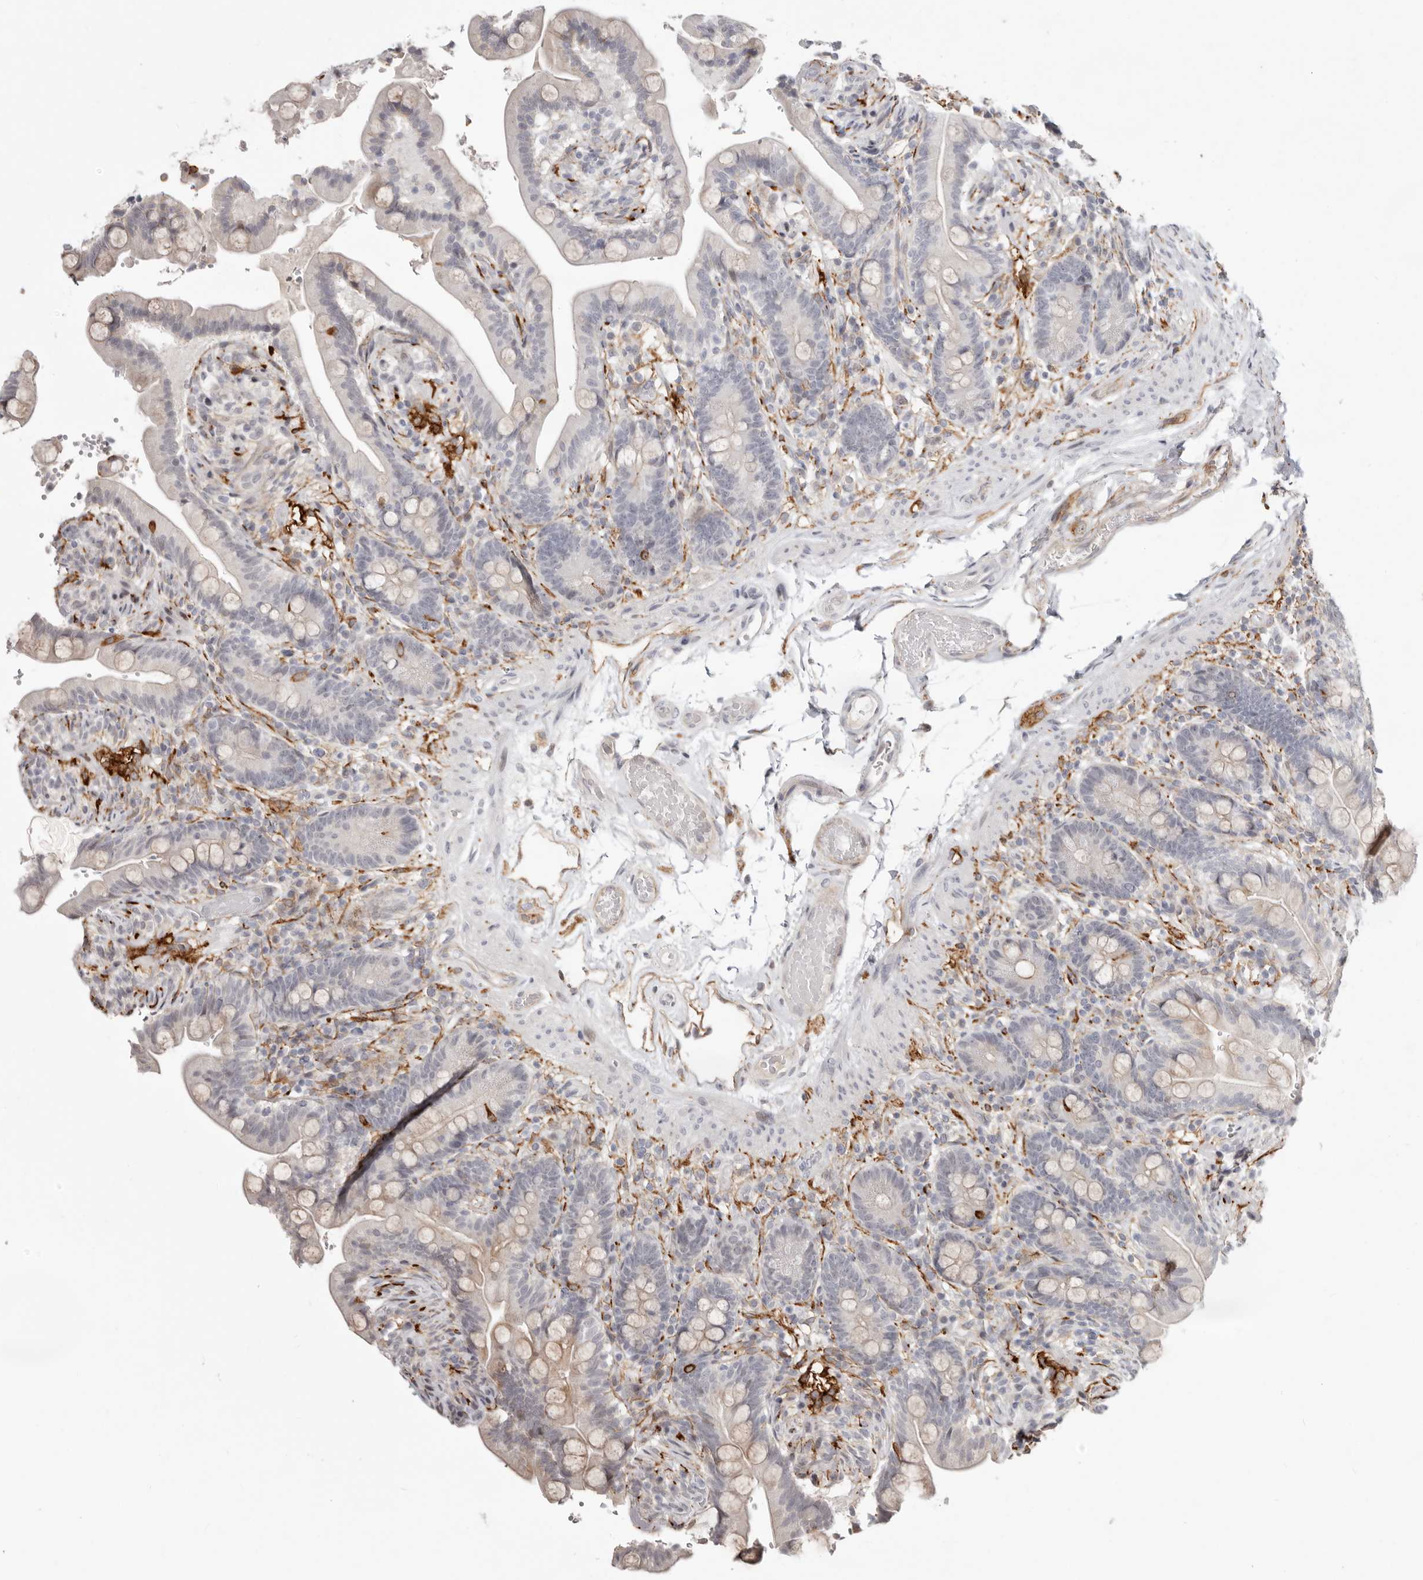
{"staining": {"intensity": "weak", "quantity": "25%-75%", "location": "cytoplasmic/membranous"}, "tissue": "colon", "cell_type": "Endothelial cells", "image_type": "normal", "snomed": [{"axis": "morphology", "description": "Normal tissue, NOS"}, {"axis": "topography", "description": "Smooth muscle"}, {"axis": "topography", "description": "Colon"}], "caption": "This micrograph demonstrates immunohistochemistry (IHC) staining of normal colon, with low weak cytoplasmic/membranous expression in about 25%-75% of endothelial cells.", "gene": "SZT2", "patient": {"sex": "male", "age": 73}}